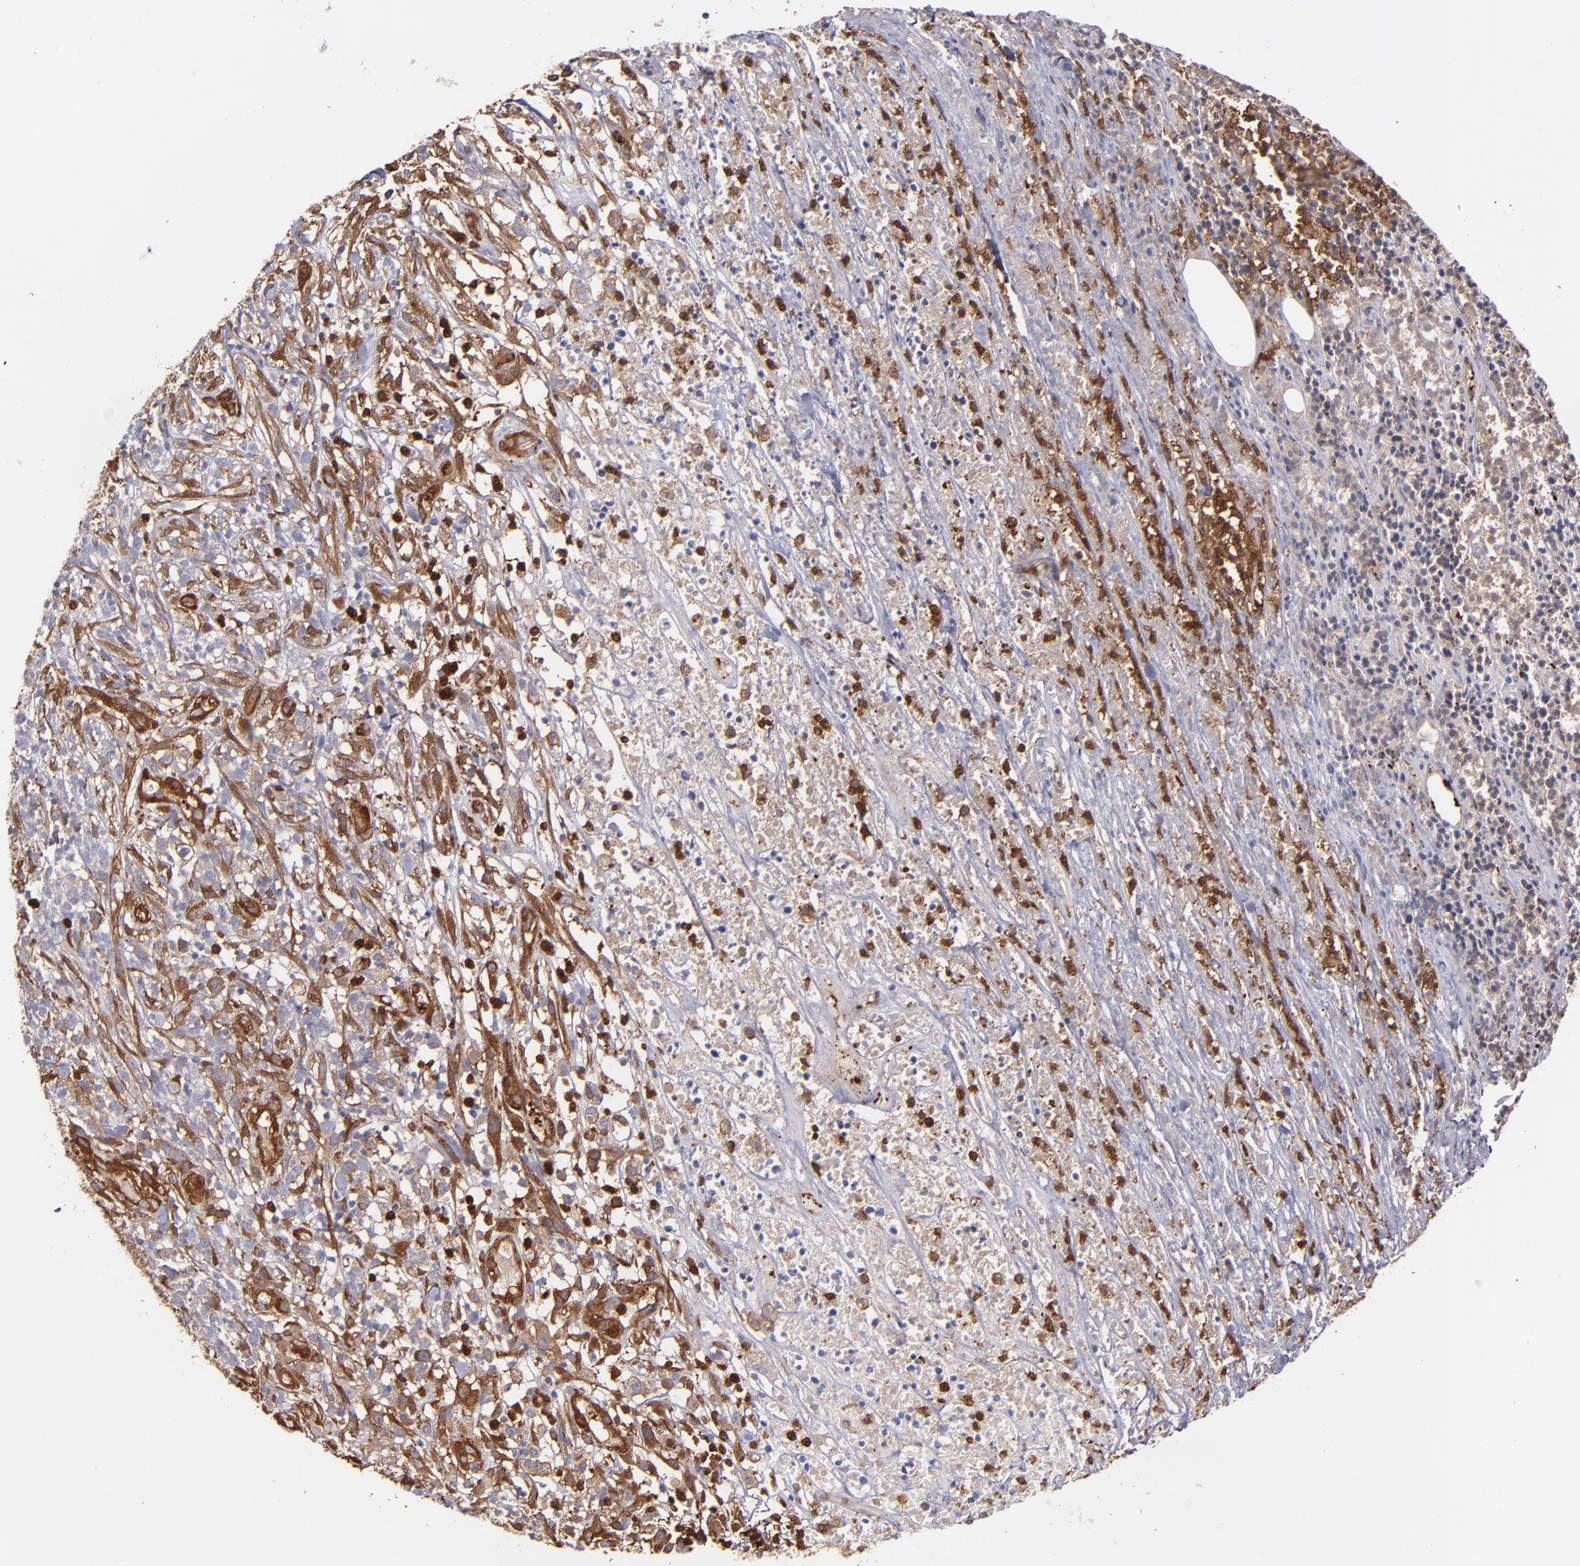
{"staining": {"intensity": "weak", "quantity": "<25%", "location": "cytoplasmic/membranous"}, "tissue": "lymphoma", "cell_type": "Tumor cells", "image_type": "cancer", "snomed": [{"axis": "morphology", "description": "Malignant lymphoma, non-Hodgkin's type, High grade"}, {"axis": "topography", "description": "Lymph node"}], "caption": "IHC micrograph of neoplastic tissue: lymphoma stained with DAB (3,3'-diaminobenzidine) displays no significant protein expression in tumor cells.", "gene": "VCL", "patient": {"sex": "female", "age": 73}}